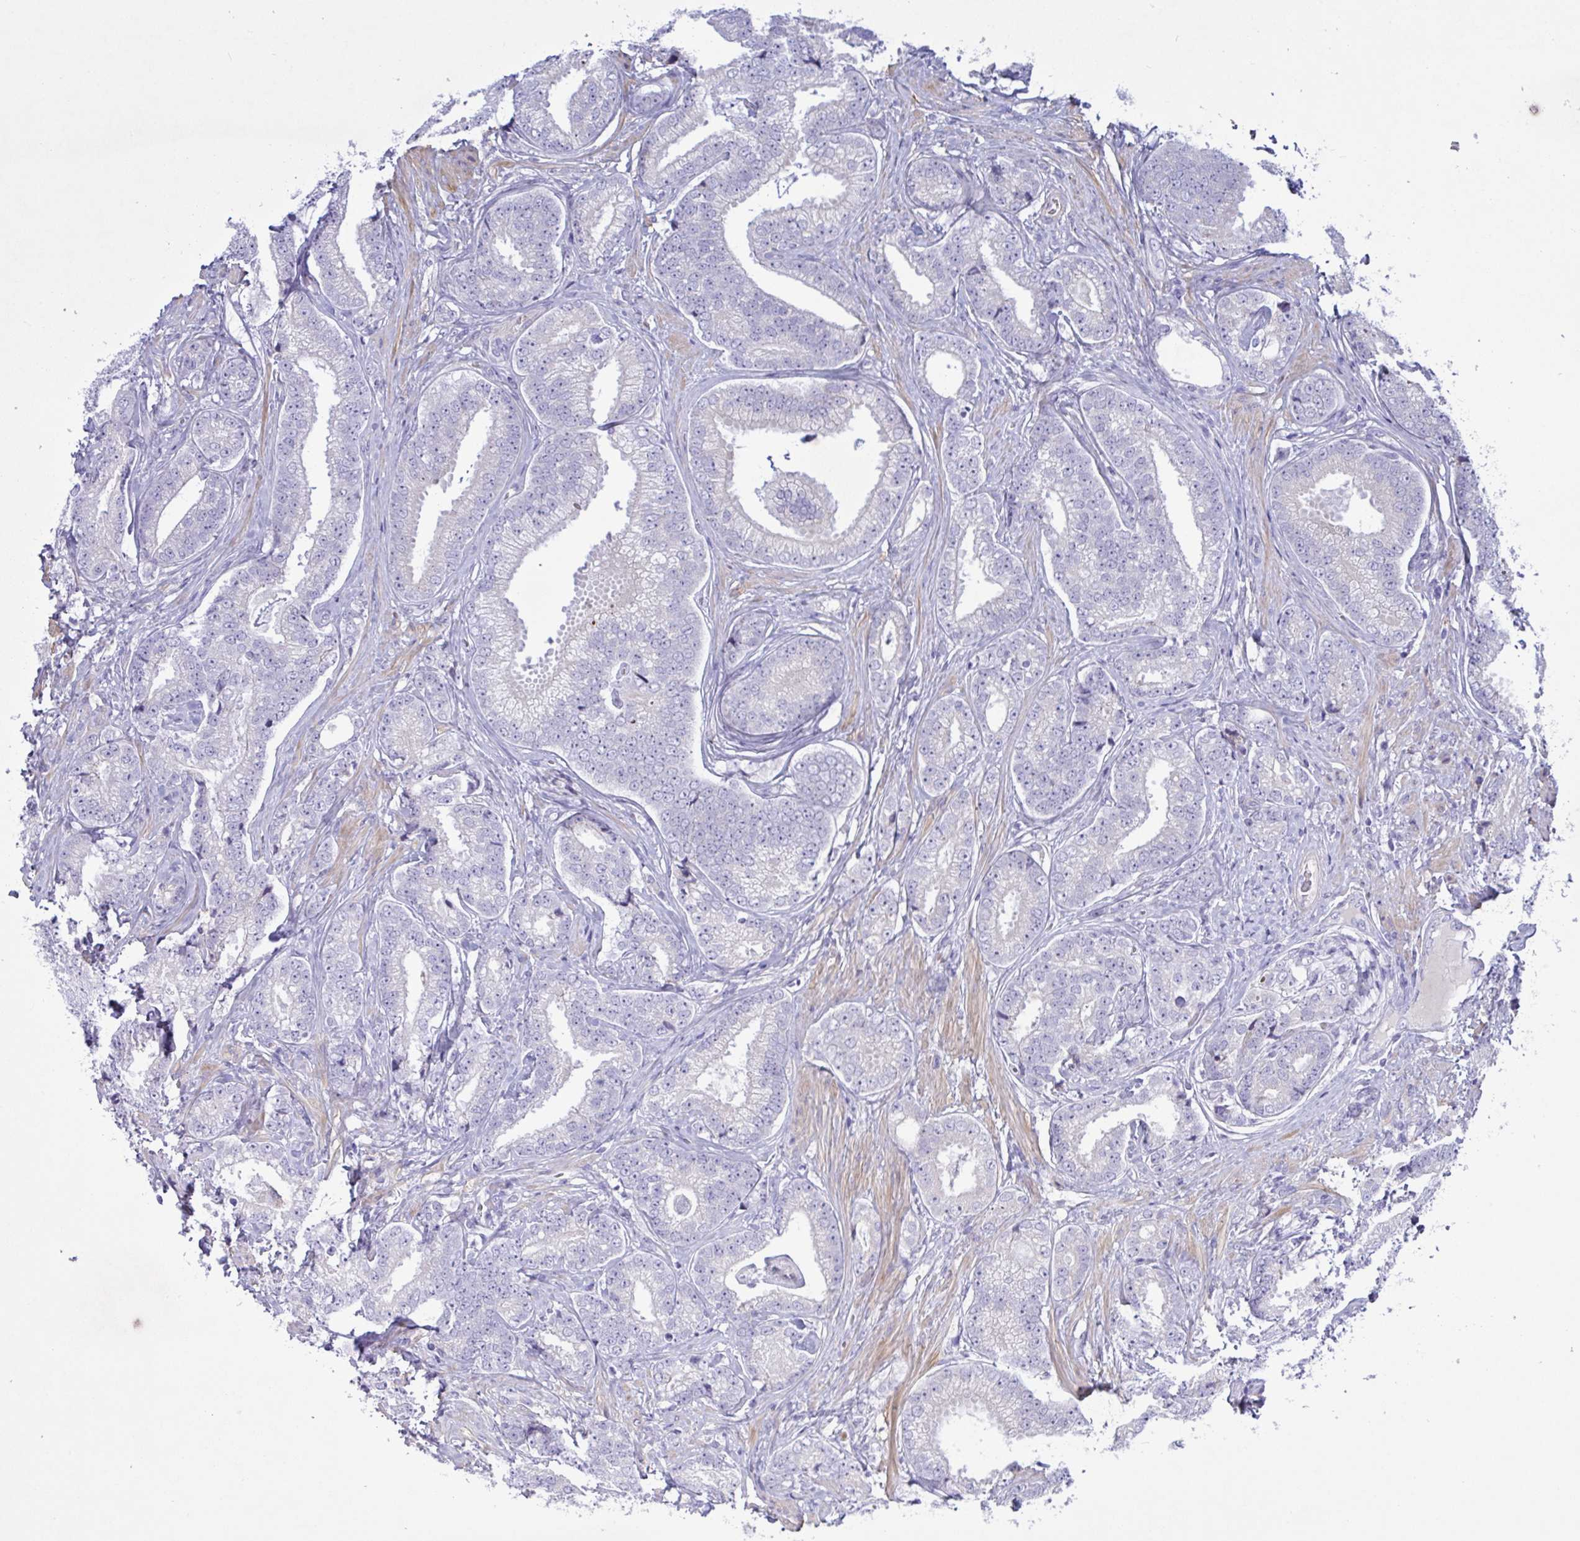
{"staining": {"intensity": "negative", "quantity": "none", "location": "none"}, "tissue": "prostate cancer", "cell_type": "Tumor cells", "image_type": "cancer", "snomed": [{"axis": "morphology", "description": "Adenocarcinoma, Low grade"}, {"axis": "topography", "description": "Prostate"}], "caption": "This is an IHC histopathology image of prostate adenocarcinoma (low-grade). There is no expression in tumor cells.", "gene": "FAM86B1", "patient": {"sex": "male", "age": 63}}